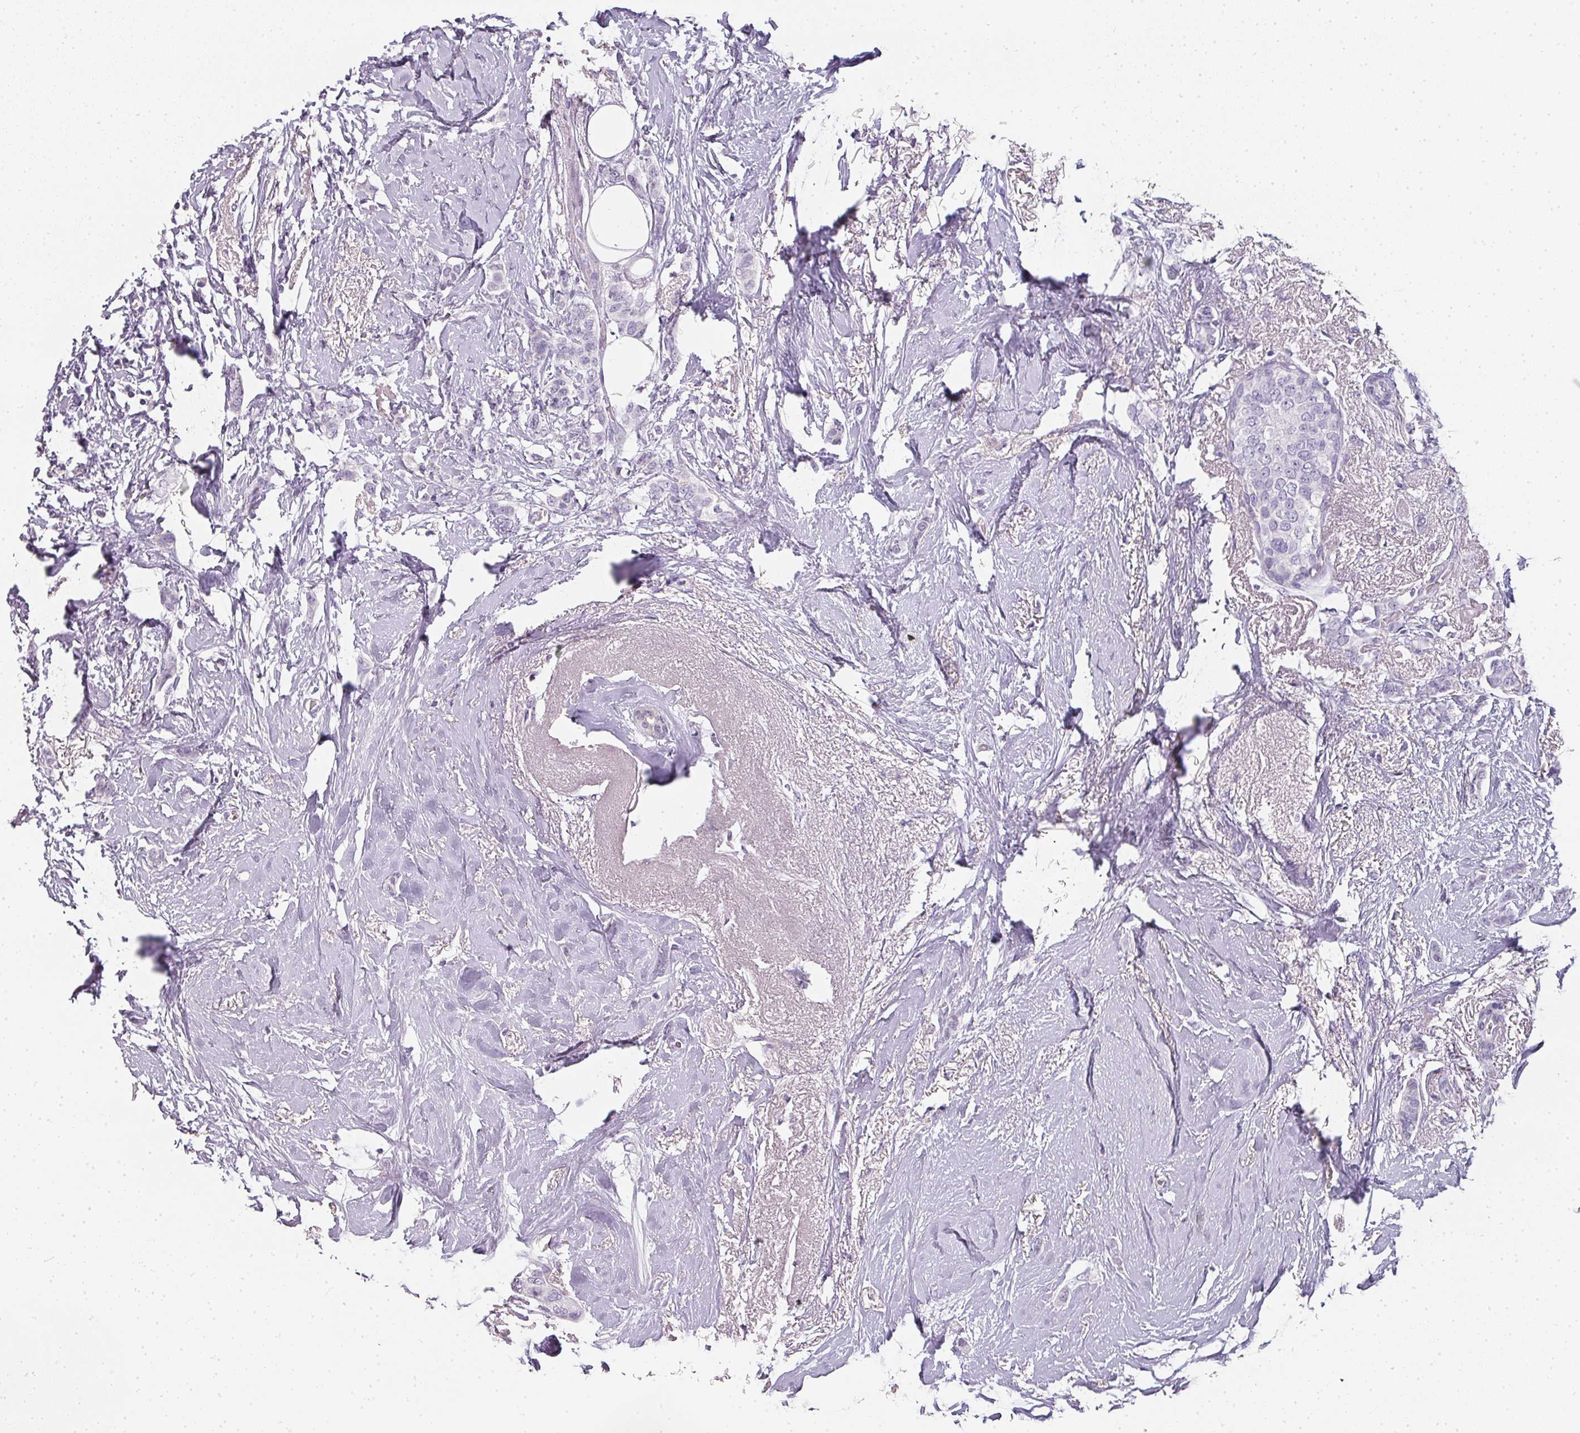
{"staining": {"intensity": "negative", "quantity": "none", "location": "none"}, "tissue": "breast cancer", "cell_type": "Tumor cells", "image_type": "cancer", "snomed": [{"axis": "morphology", "description": "Duct carcinoma"}, {"axis": "topography", "description": "Breast"}], "caption": "Immunohistochemistry (IHC) of breast cancer demonstrates no expression in tumor cells.", "gene": "CAMP", "patient": {"sex": "female", "age": 72}}